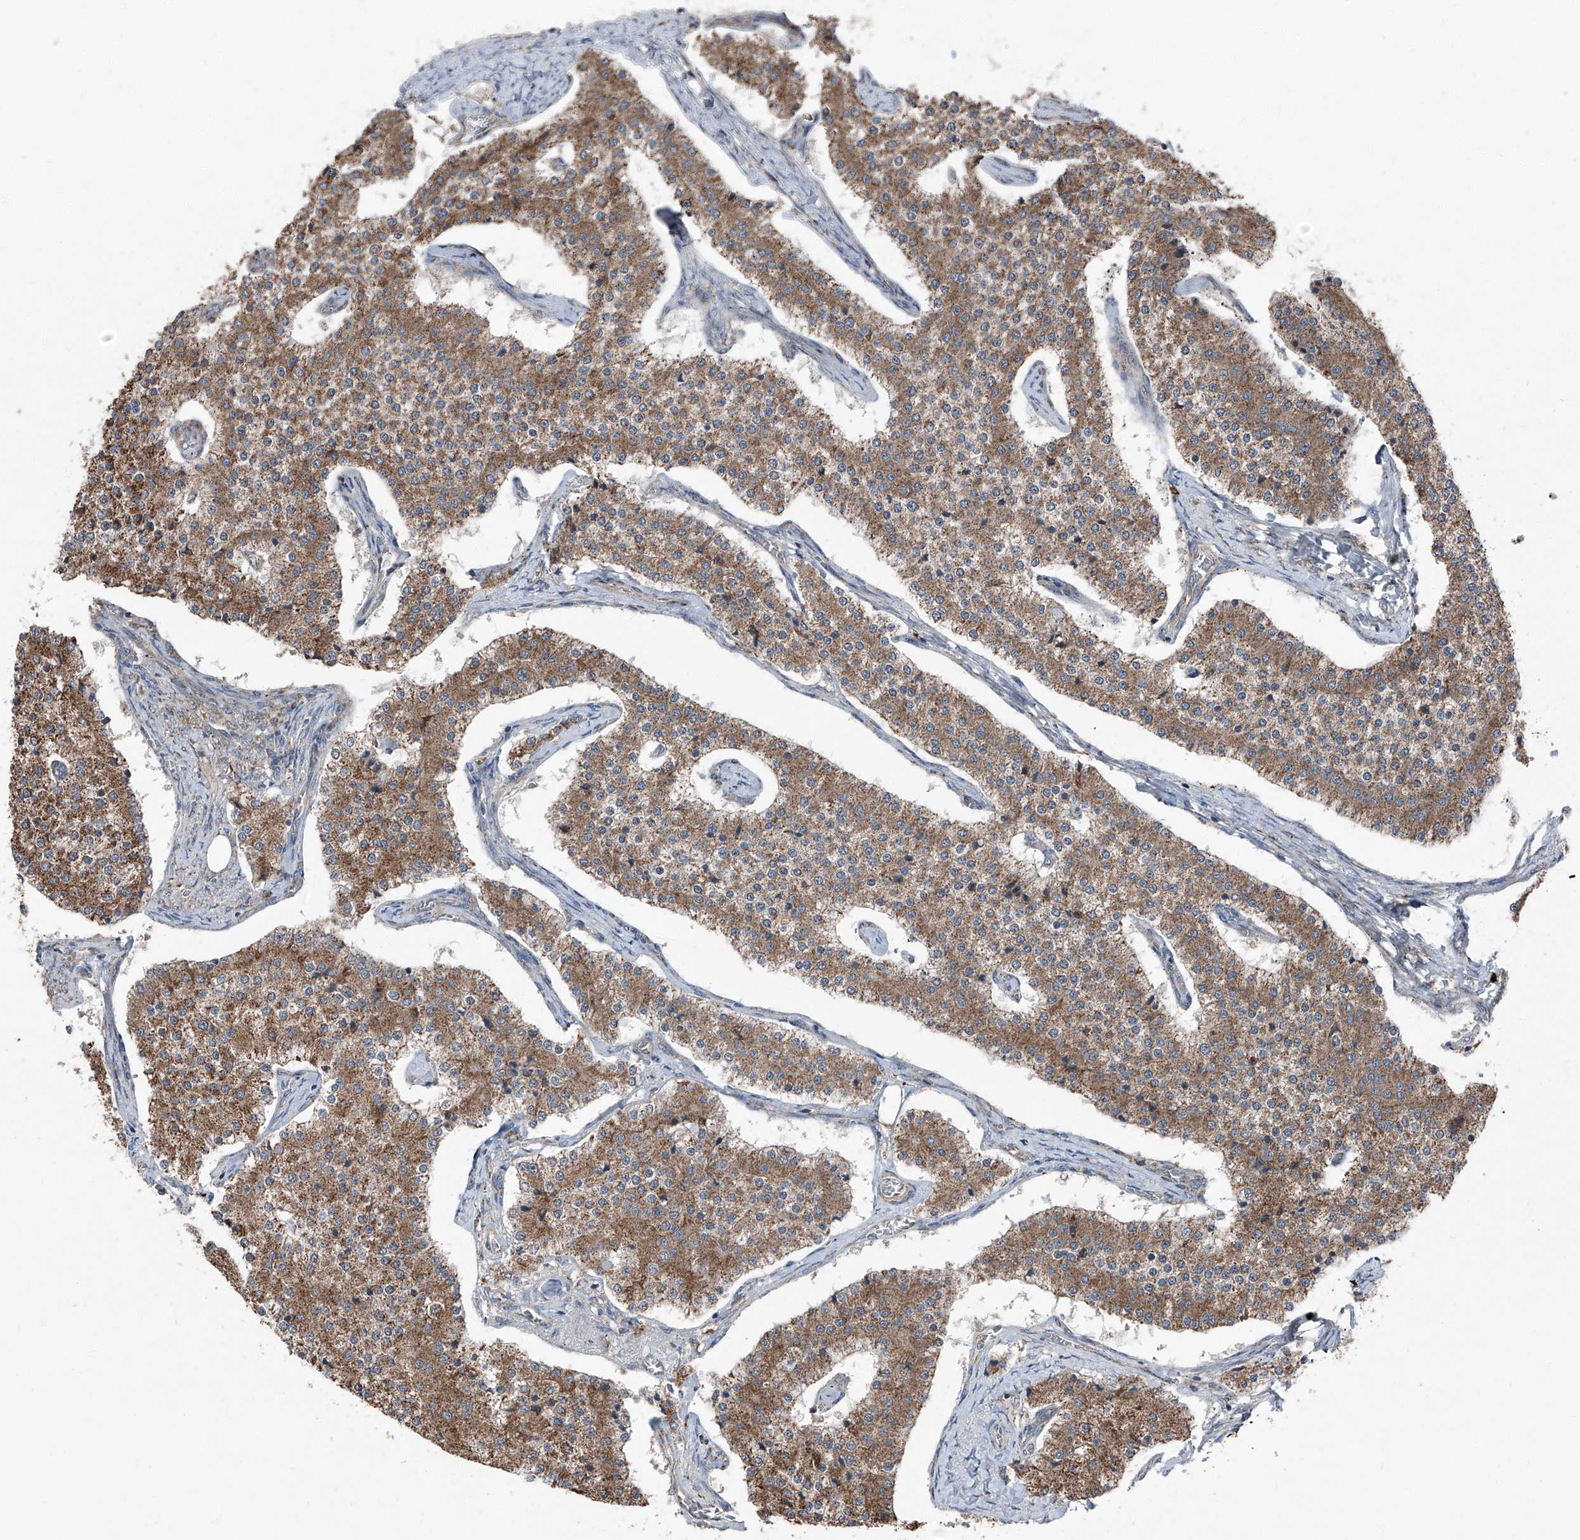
{"staining": {"intensity": "moderate", "quantity": ">75%", "location": "cytoplasmic/membranous"}, "tissue": "carcinoid", "cell_type": "Tumor cells", "image_type": "cancer", "snomed": [{"axis": "morphology", "description": "Carcinoid, malignant, NOS"}, {"axis": "topography", "description": "Colon"}], "caption": "Moderate cytoplasmic/membranous protein expression is identified in about >75% of tumor cells in carcinoid.", "gene": "LIMK1", "patient": {"sex": "female", "age": 52}}